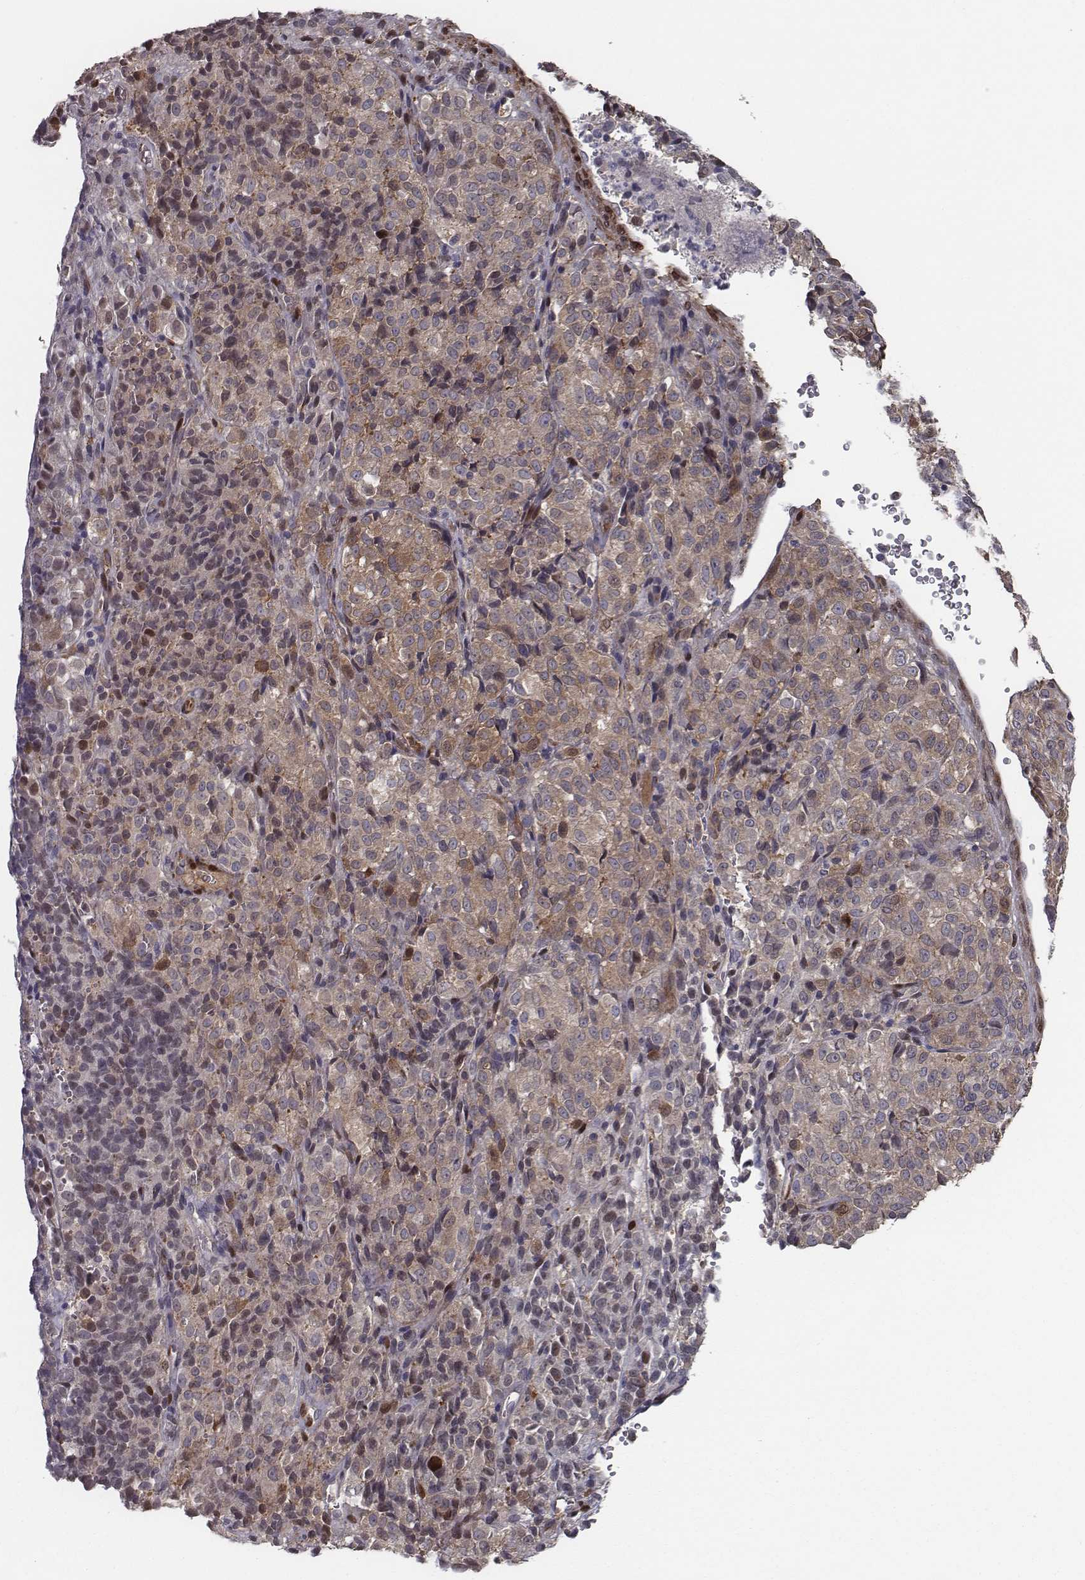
{"staining": {"intensity": "moderate", "quantity": ">75%", "location": "cytoplasmic/membranous"}, "tissue": "melanoma", "cell_type": "Tumor cells", "image_type": "cancer", "snomed": [{"axis": "morphology", "description": "Malignant melanoma, Metastatic site"}, {"axis": "topography", "description": "Brain"}], "caption": "A histopathology image showing moderate cytoplasmic/membranous staining in about >75% of tumor cells in melanoma, as visualized by brown immunohistochemical staining.", "gene": "ISYNA1", "patient": {"sex": "female", "age": 56}}